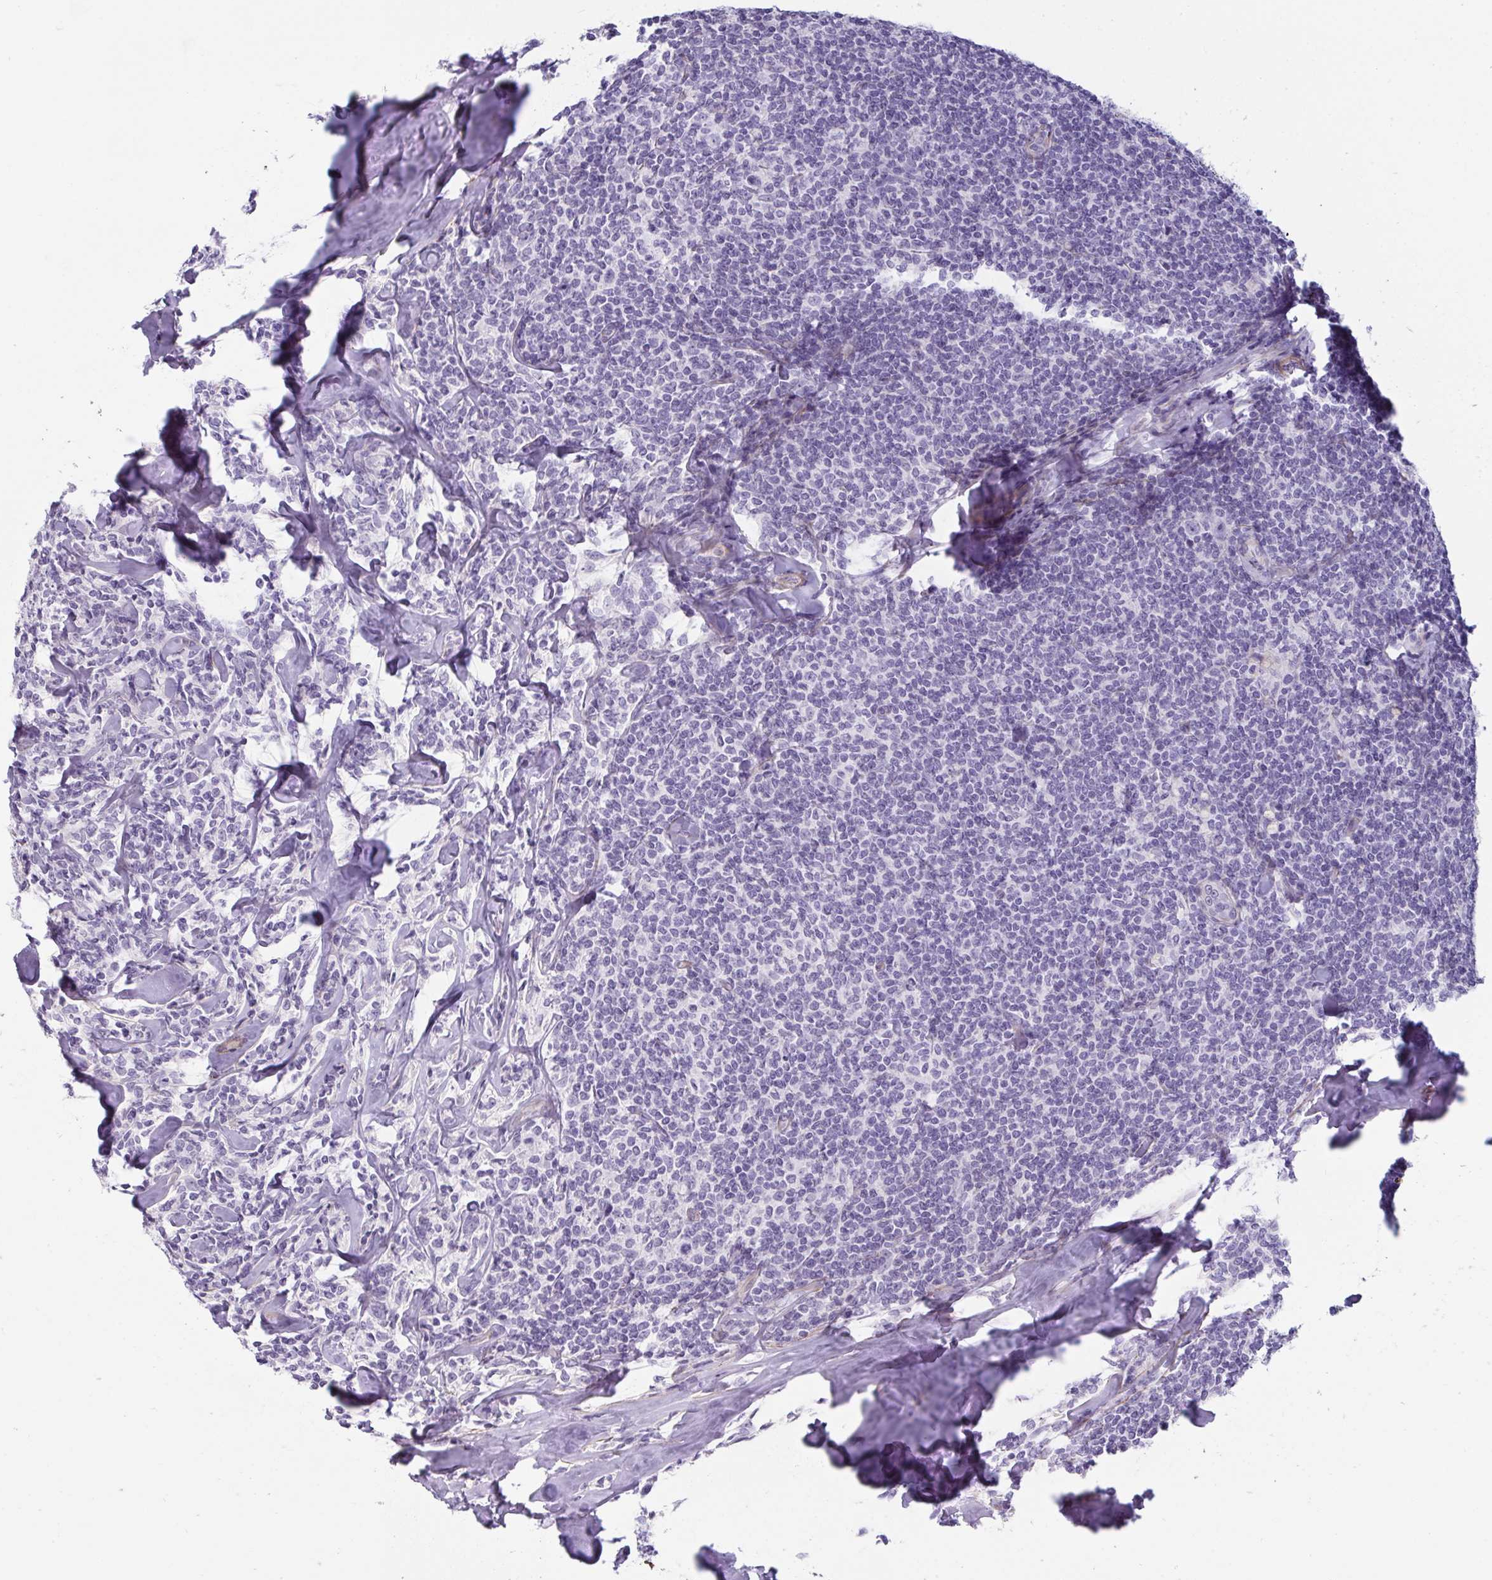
{"staining": {"intensity": "negative", "quantity": "none", "location": "none"}, "tissue": "lymphoma", "cell_type": "Tumor cells", "image_type": "cancer", "snomed": [{"axis": "morphology", "description": "Malignant lymphoma, non-Hodgkin's type, Low grade"}, {"axis": "topography", "description": "Lymph node"}], "caption": "High power microscopy photomicrograph of an immunohistochemistry photomicrograph of malignant lymphoma, non-Hodgkin's type (low-grade), revealing no significant positivity in tumor cells.", "gene": "OR5P3", "patient": {"sex": "female", "age": 56}}